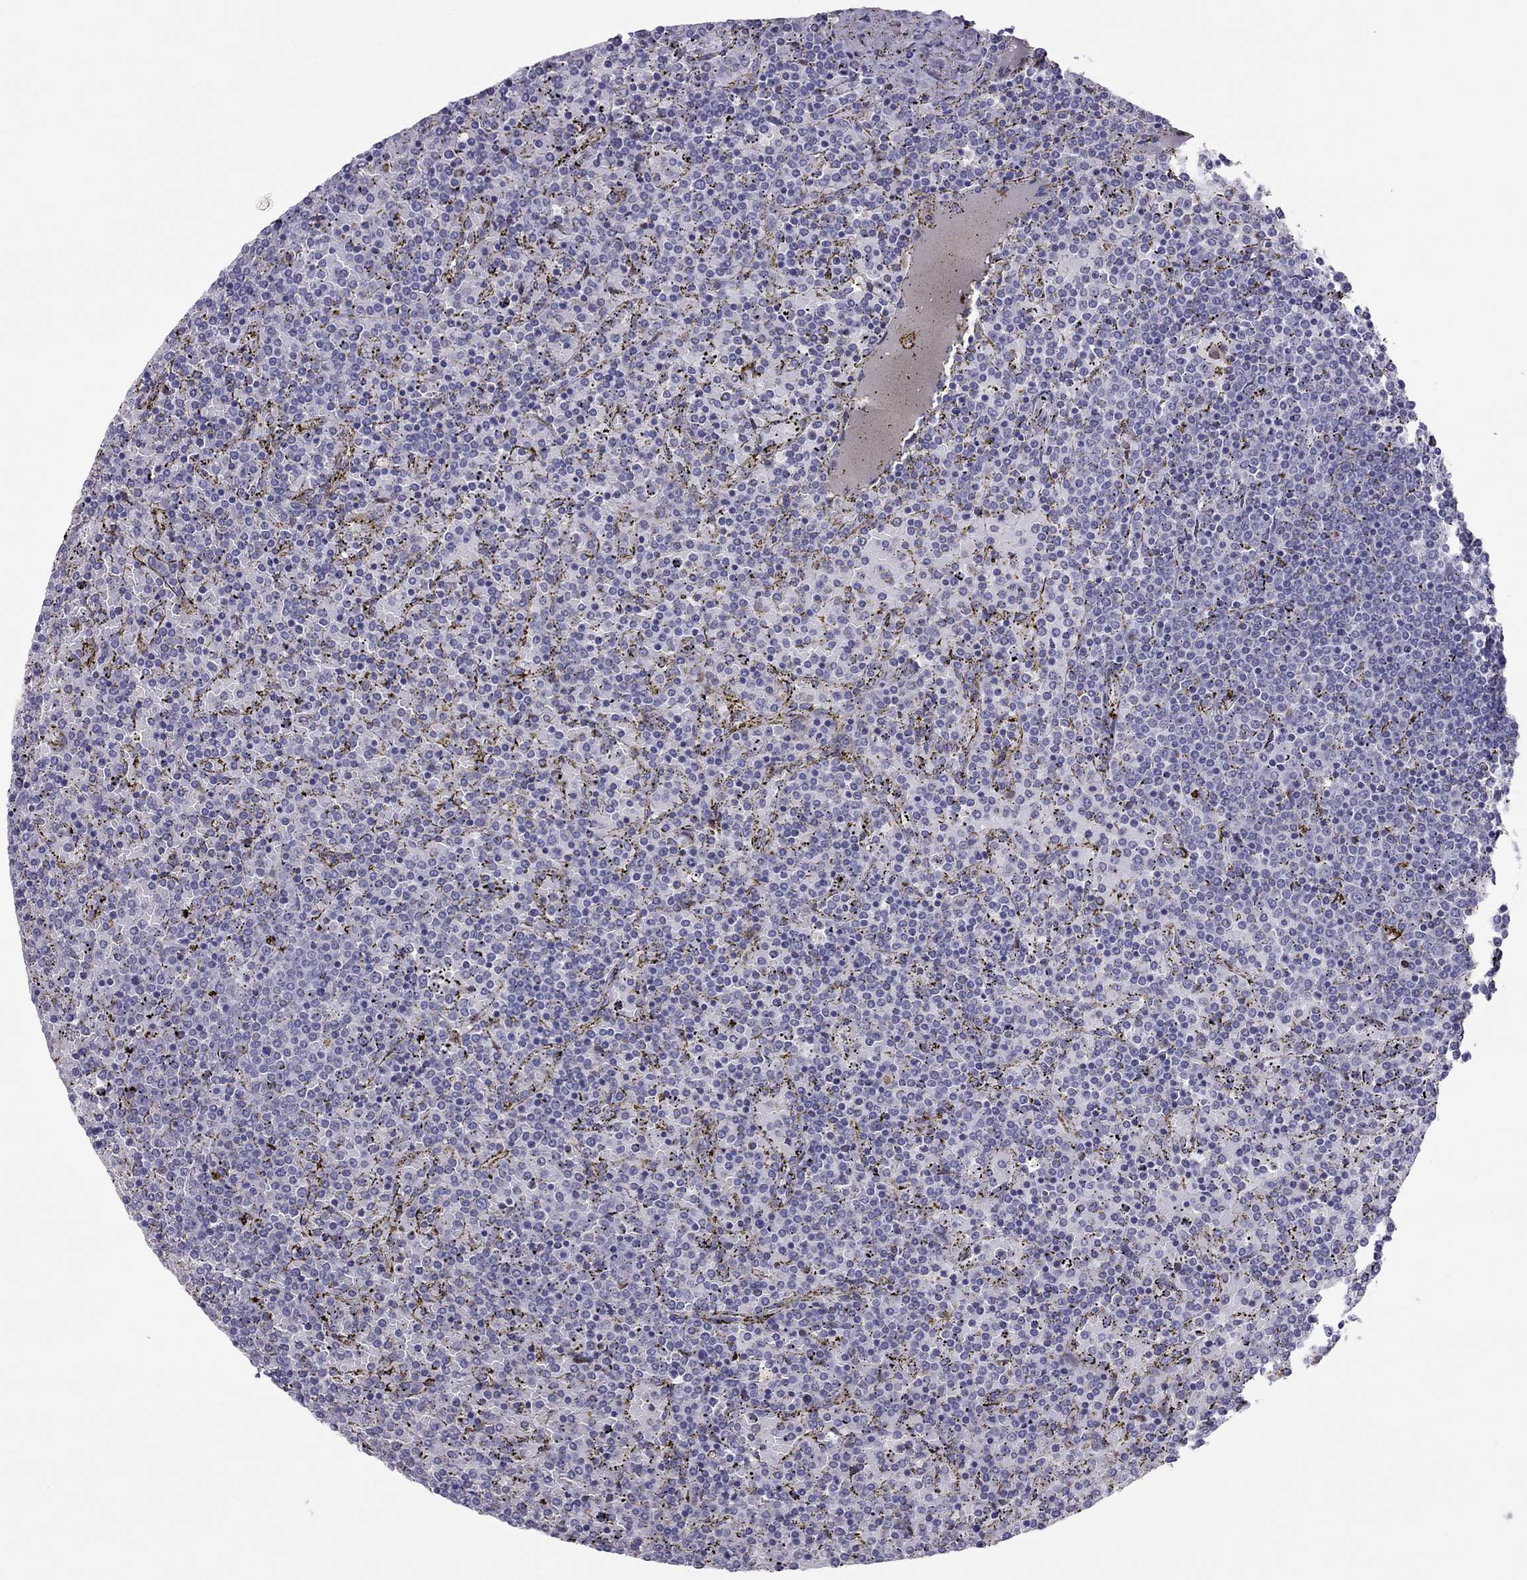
{"staining": {"intensity": "negative", "quantity": "none", "location": "none"}, "tissue": "lymphoma", "cell_type": "Tumor cells", "image_type": "cancer", "snomed": [{"axis": "morphology", "description": "Malignant lymphoma, non-Hodgkin's type, Low grade"}, {"axis": "topography", "description": "Spleen"}], "caption": "Tumor cells are negative for brown protein staining in lymphoma.", "gene": "SPINT3", "patient": {"sex": "female", "age": 77}}